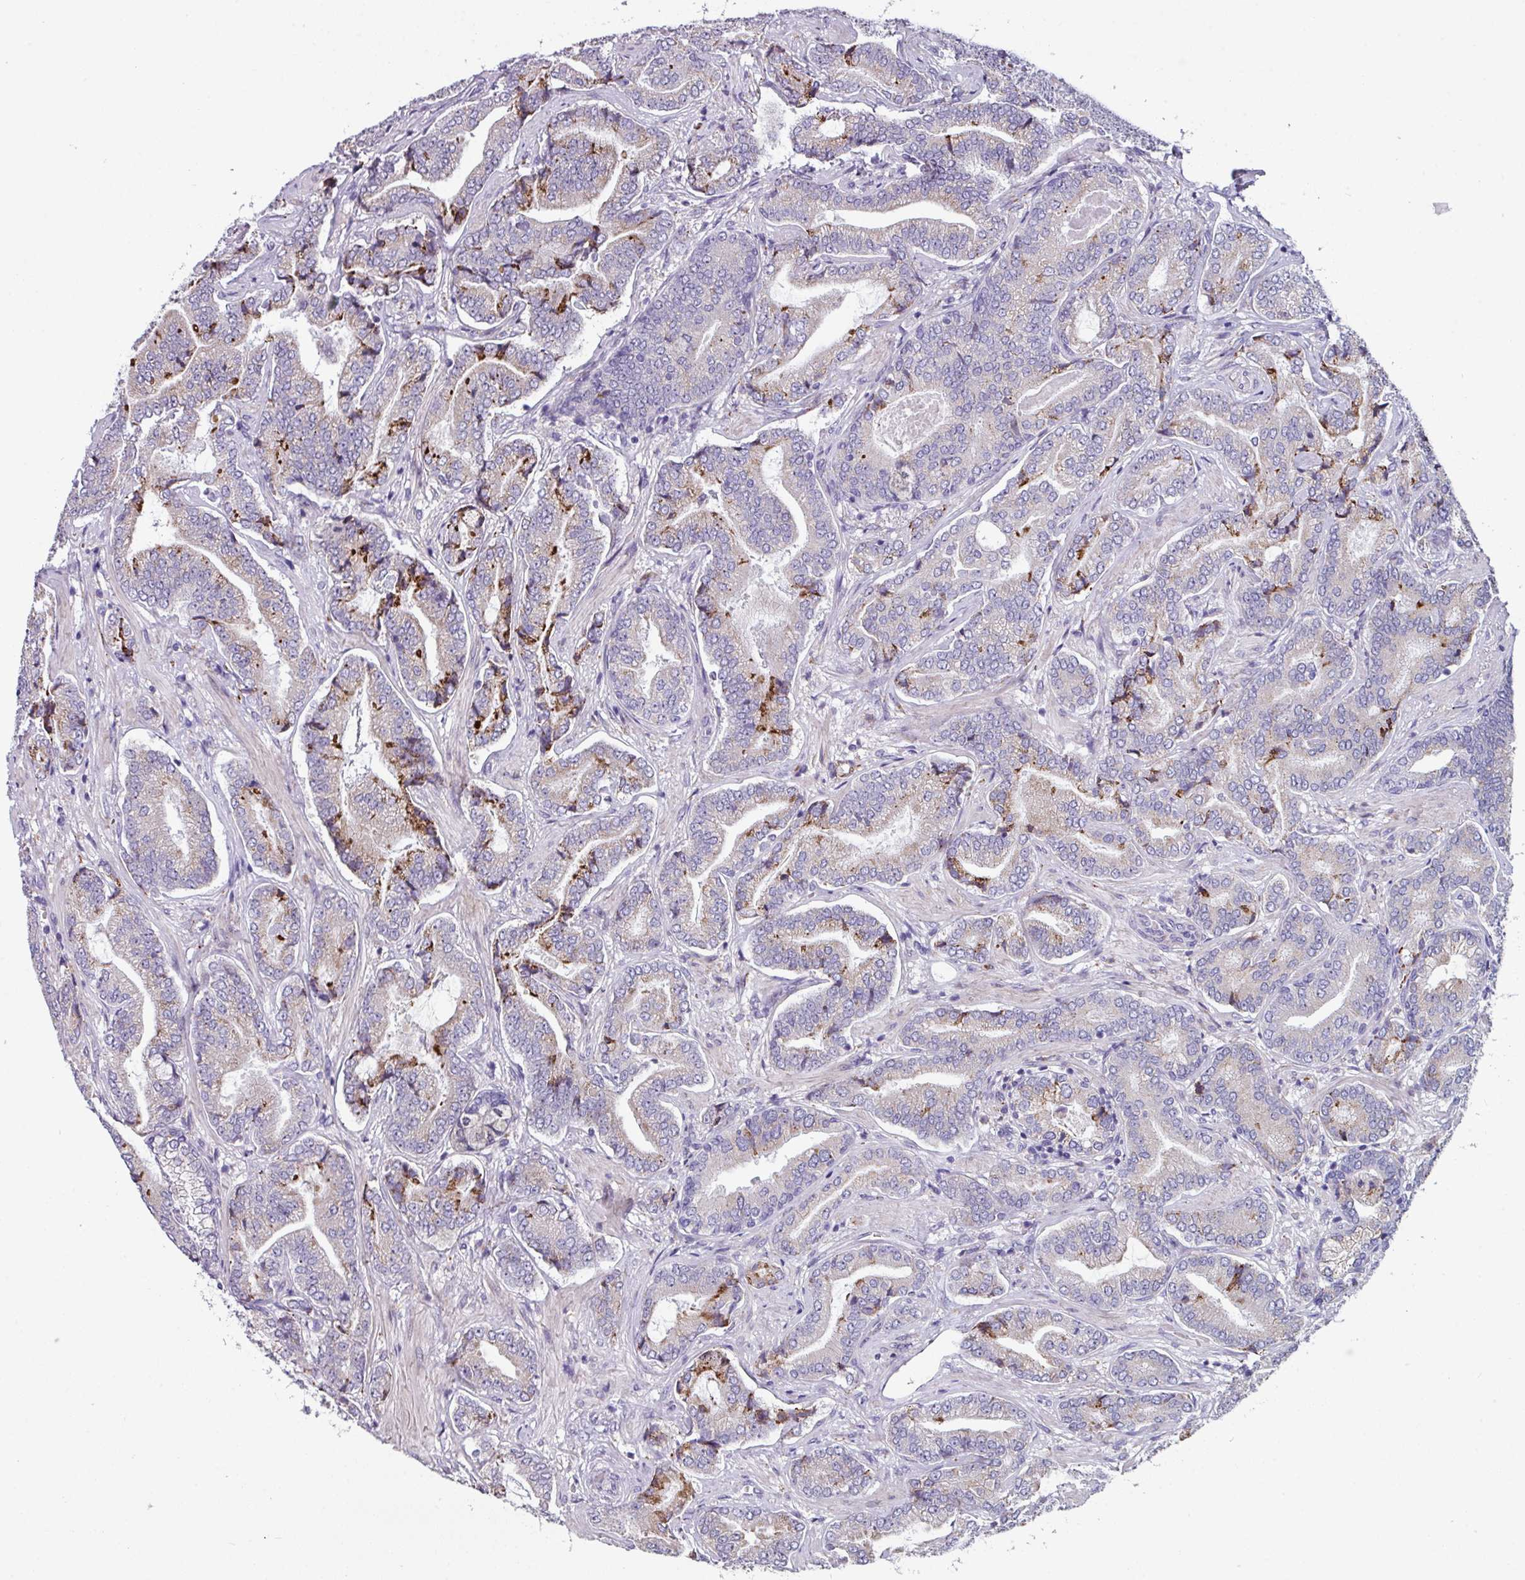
{"staining": {"intensity": "moderate", "quantity": "<25%", "location": "cytoplasmic/membranous"}, "tissue": "prostate cancer", "cell_type": "Tumor cells", "image_type": "cancer", "snomed": [{"axis": "morphology", "description": "Adenocarcinoma, Low grade"}, {"axis": "topography", "description": "Prostate and seminal vesicle, NOS"}], "caption": "Tumor cells demonstrate moderate cytoplasmic/membranous staining in approximately <25% of cells in prostate cancer.", "gene": "BMS1", "patient": {"sex": "male", "age": 61}}